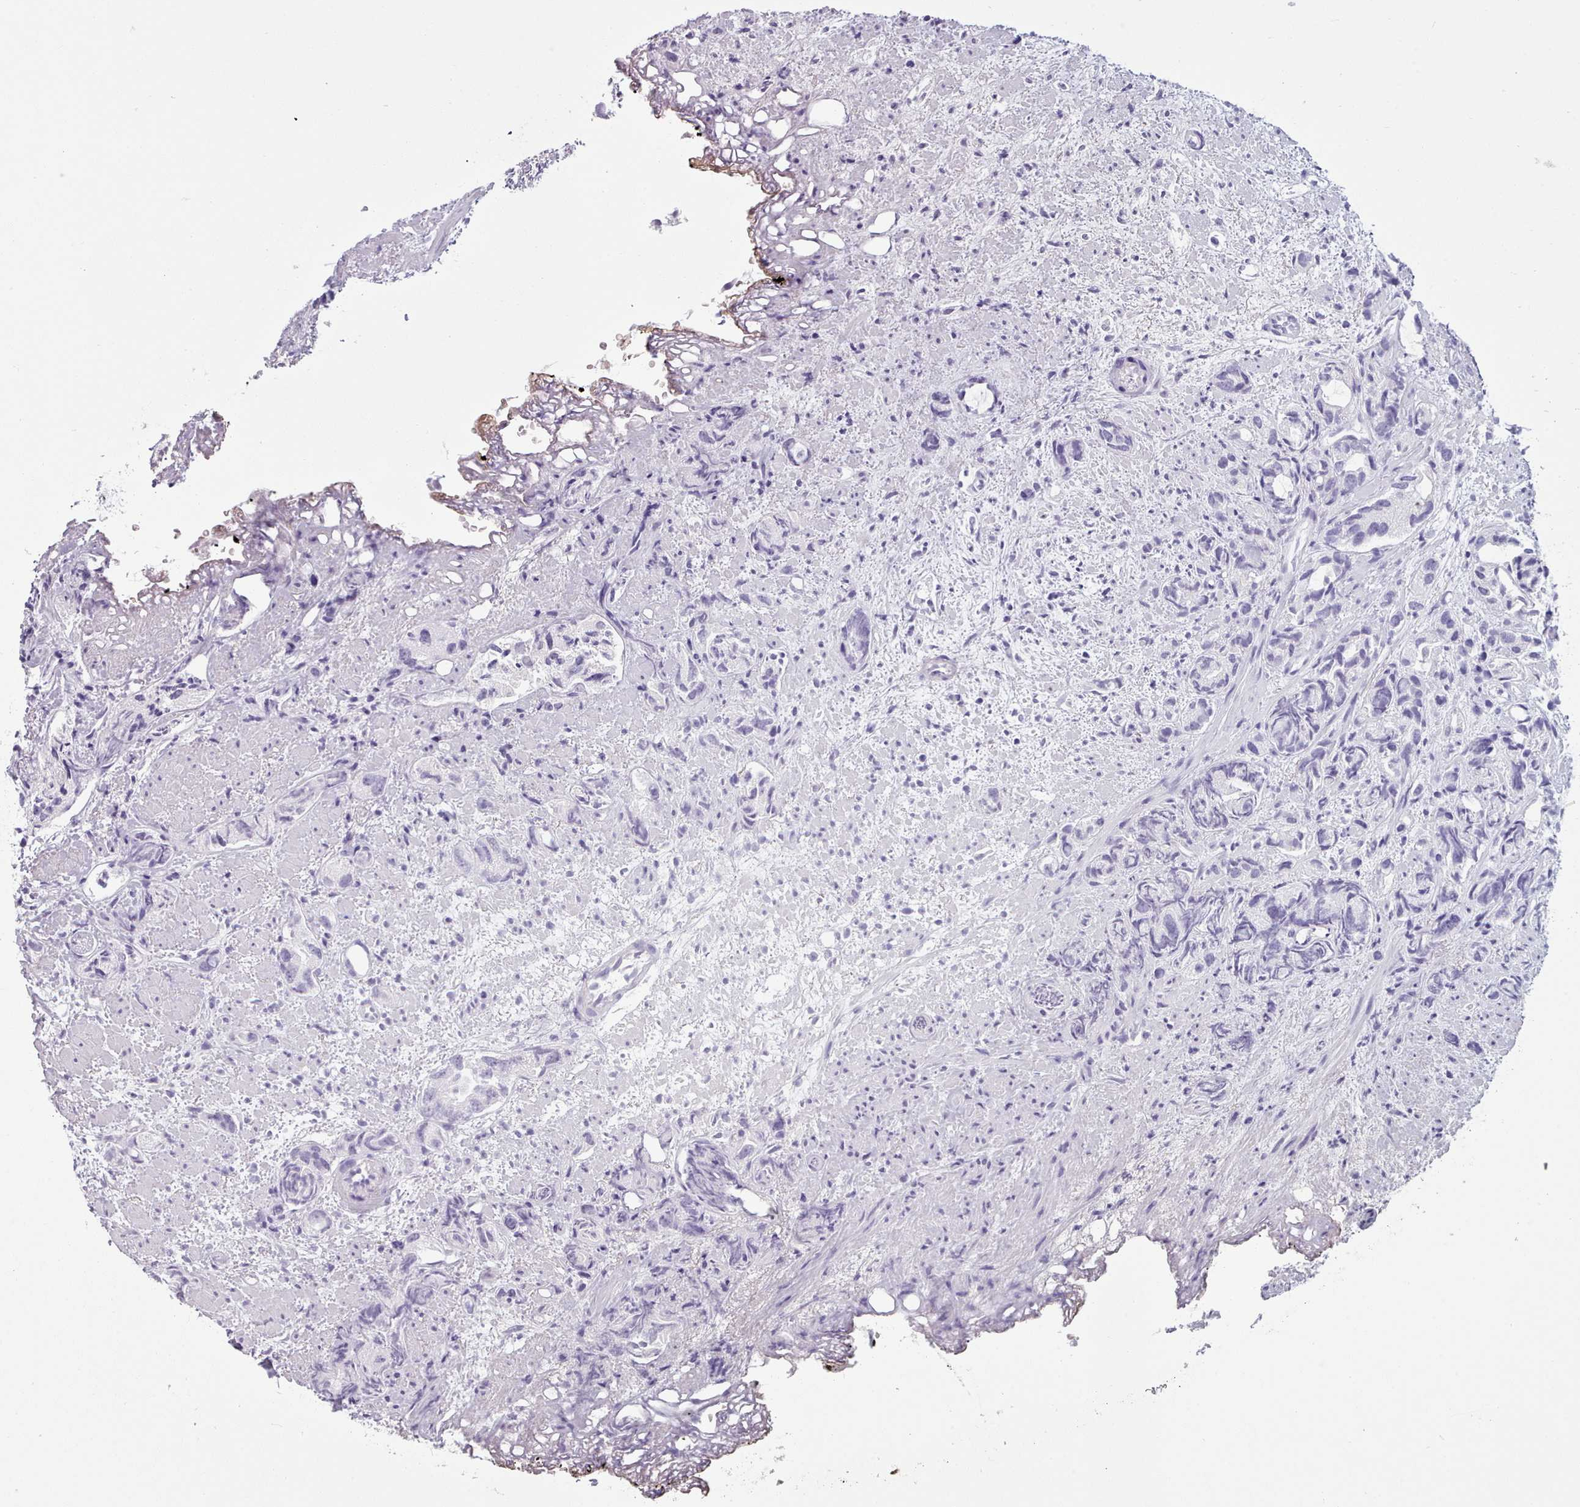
{"staining": {"intensity": "negative", "quantity": "none", "location": "none"}, "tissue": "prostate cancer", "cell_type": "Tumor cells", "image_type": "cancer", "snomed": [{"axis": "morphology", "description": "Adenocarcinoma, High grade"}, {"axis": "topography", "description": "Prostate"}], "caption": "This is a micrograph of IHC staining of prostate cancer, which shows no expression in tumor cells.", "gene": "ZNF43", "patient": {"sex": "male", "age": 82}}